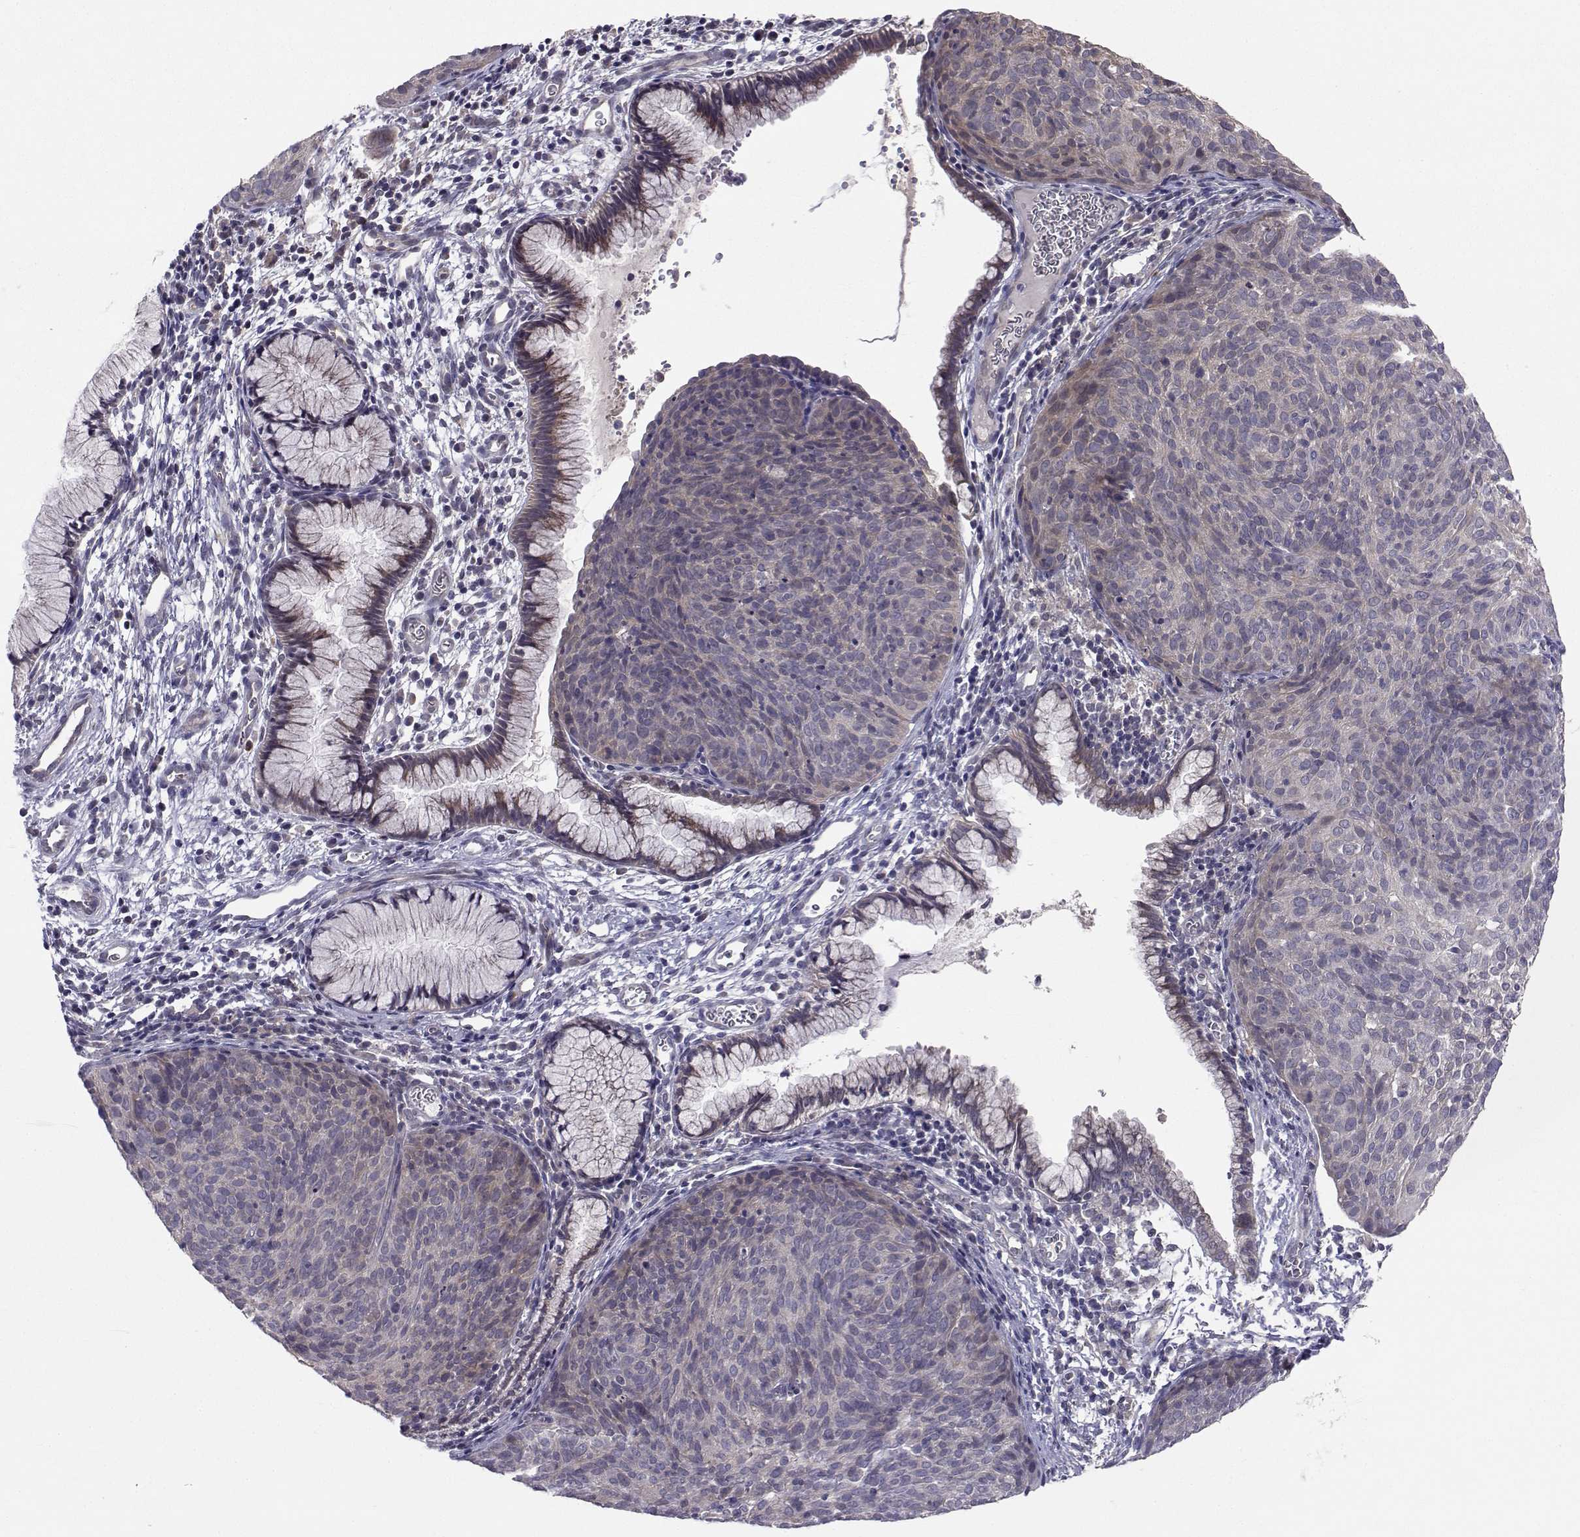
{"staining": {"intensity": "weak", "quantity": "25%-75%", "location": "cytoplasmic/membranous"}, "tissue": "cervical cancer", "cell_type": "Tumor cells", "image_type": "cancer", "snomed": [{"axis": "morphology", "description": "Squamous cell carcinoma, NOS"}, {"axis": "topography", "description": "Cervix"}], "caption": "Weak cytoplasmic/membranous expression is seen in about 25%-75% of tumor cells in cervical cancer.", "gene": "PEX5L", "patient": {"sex": "female", "age": 39}}